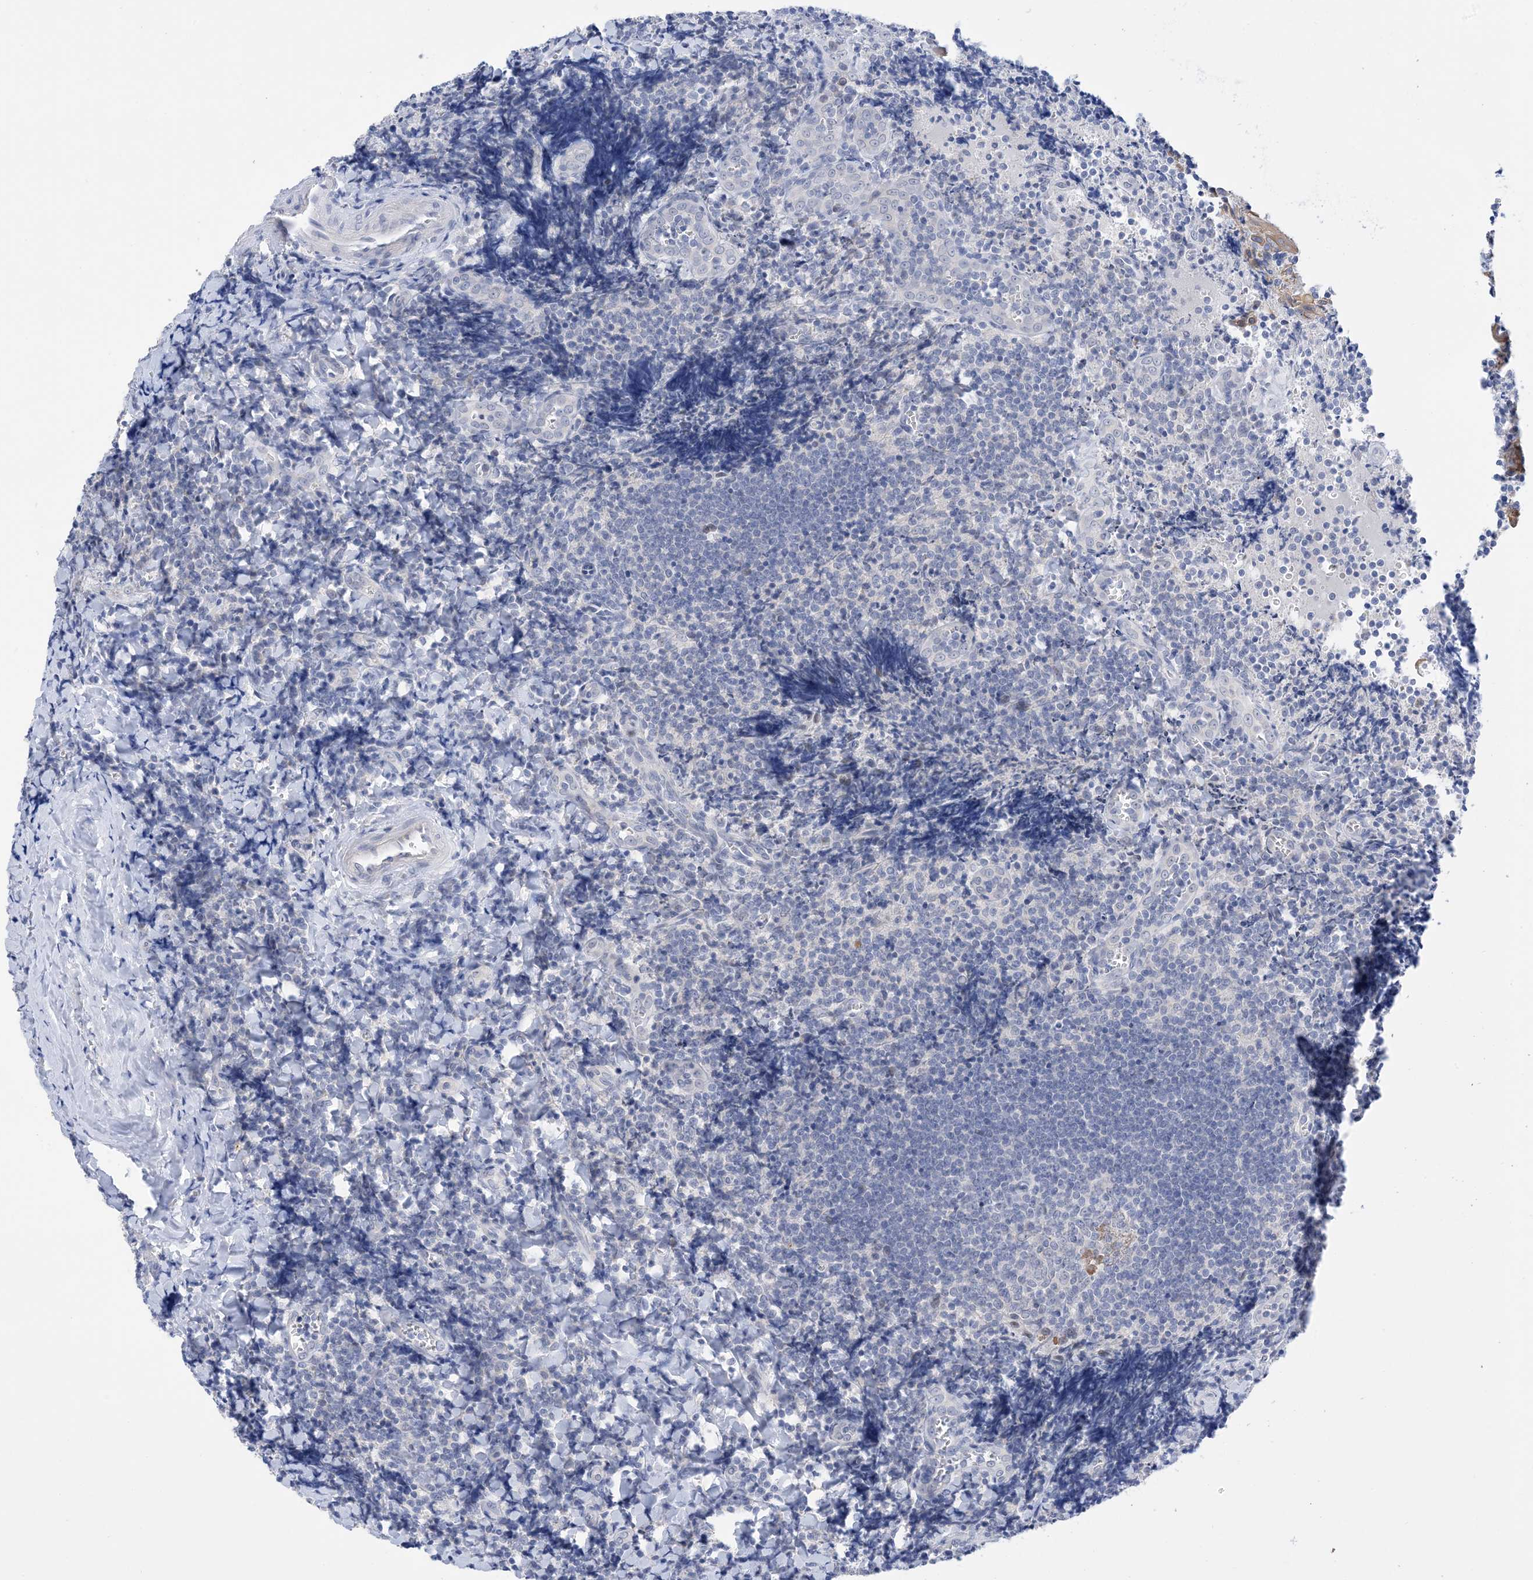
{"staining": {"intensity": "negative", "quantity": "none", "location": "none"}, "tissue": "tonsil", "cell_type": "Germinal center cells", "image_type": "normal", "snomed": [{"axis": "morphology", "description": "Normal tissue, NOS"}, {"axis": "topography", "description": "Tonsil"}], "caption": "Germinal center cells are negative for protein expression in benign human tonsil.", "gene": "PLK4", "patient": {"sex": "male", "age": 27}}